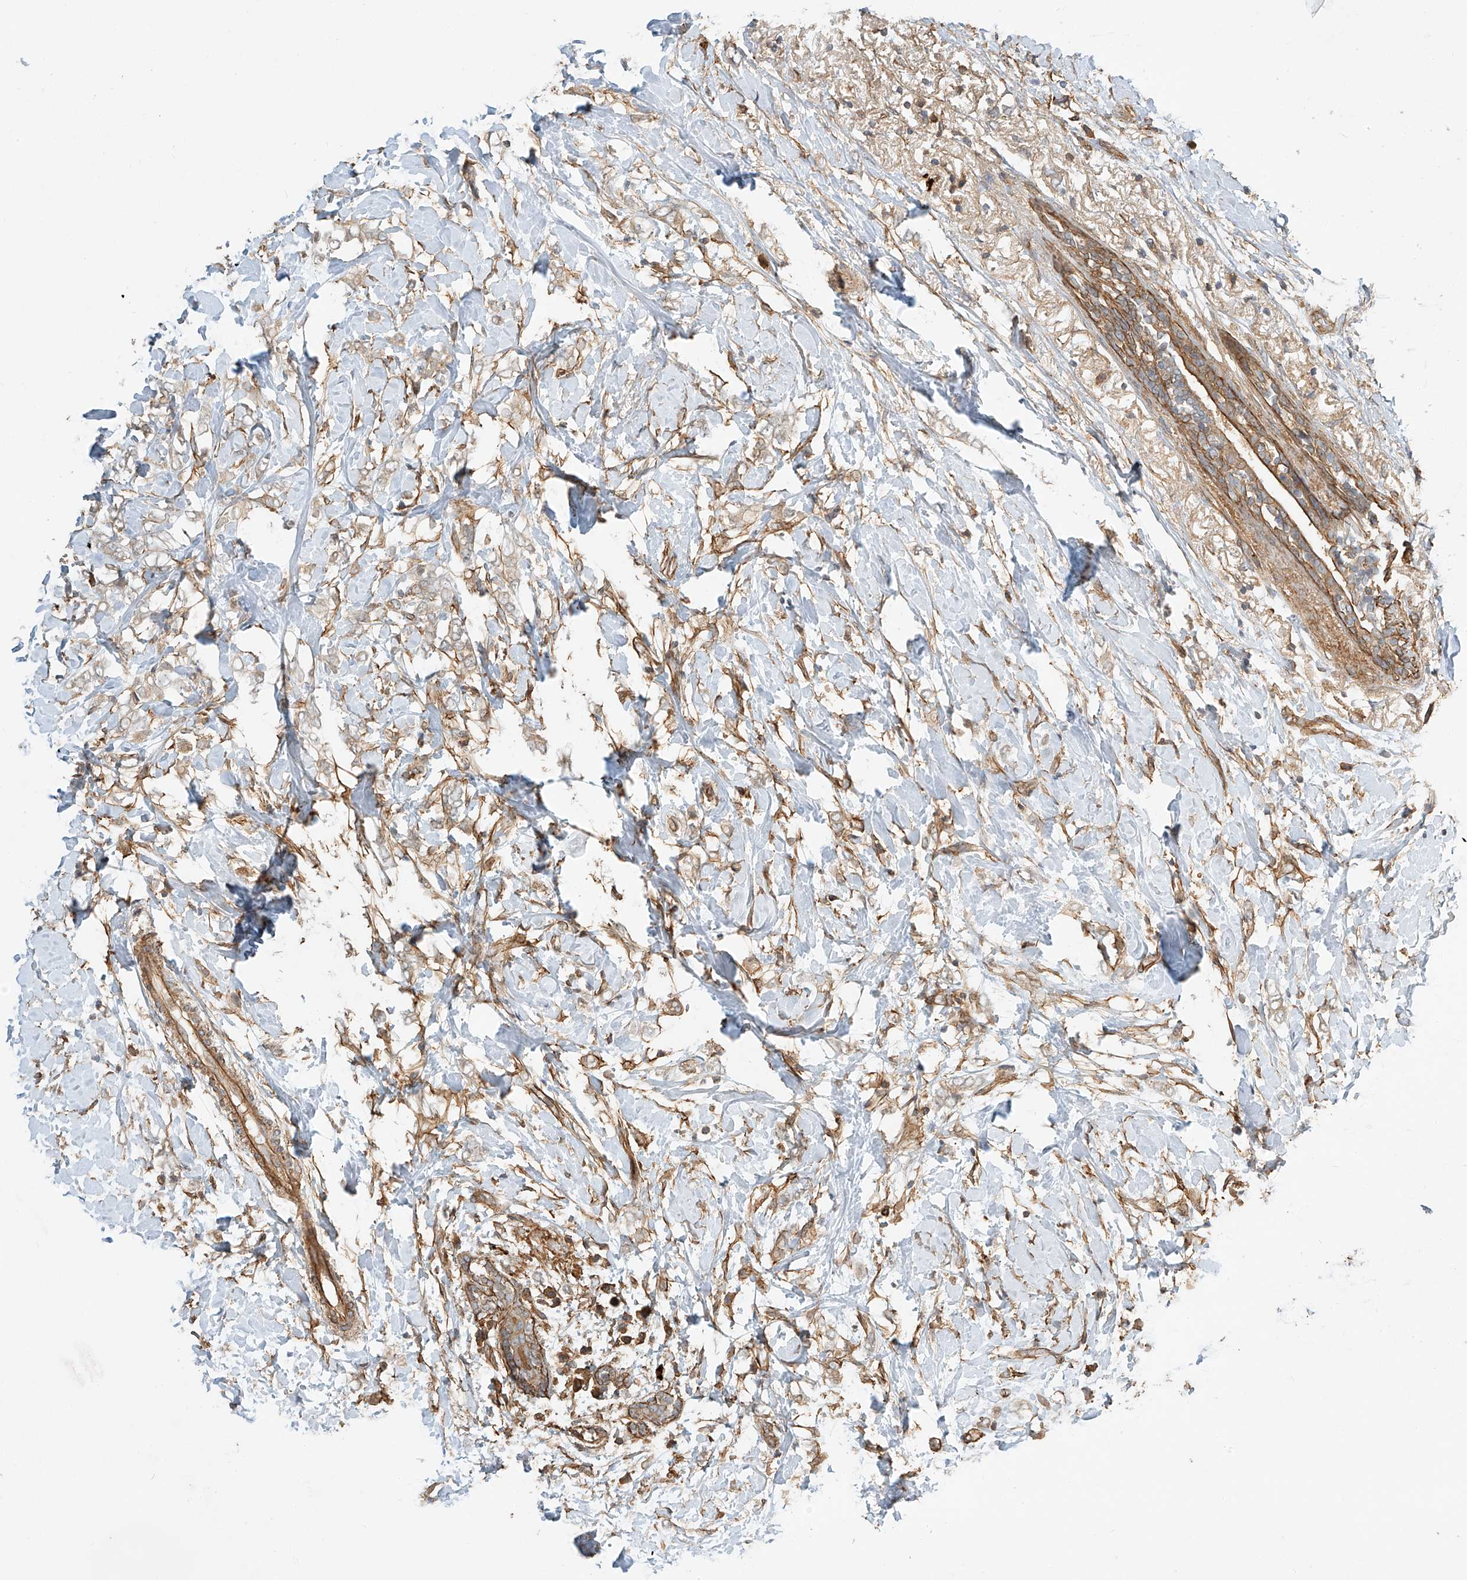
{"staining": {"intensity": "moderate", "quantity": "25%-75%", "location": "cytoplasmic/membranous"}, "tissue": "breast cancer", "cell_type": "Tumor cells", "image_type": "cancer", "snomed": [{"axis": "morphology", "description": "Normal tissue, NOS"}, {"axis": "morphology", "description": "Lobular carcinoma"}, {"axis": "topography", "description": "Breast"}], "caption": "Protein expression analysis of human breast cancer (lobular carcinoma) reveals moderate cytoplasmic/membranous expression in approximately 25%-75% of tumor cells.", "gene": "CSMD3", "patient": {"sex": "female", "age": 47}}